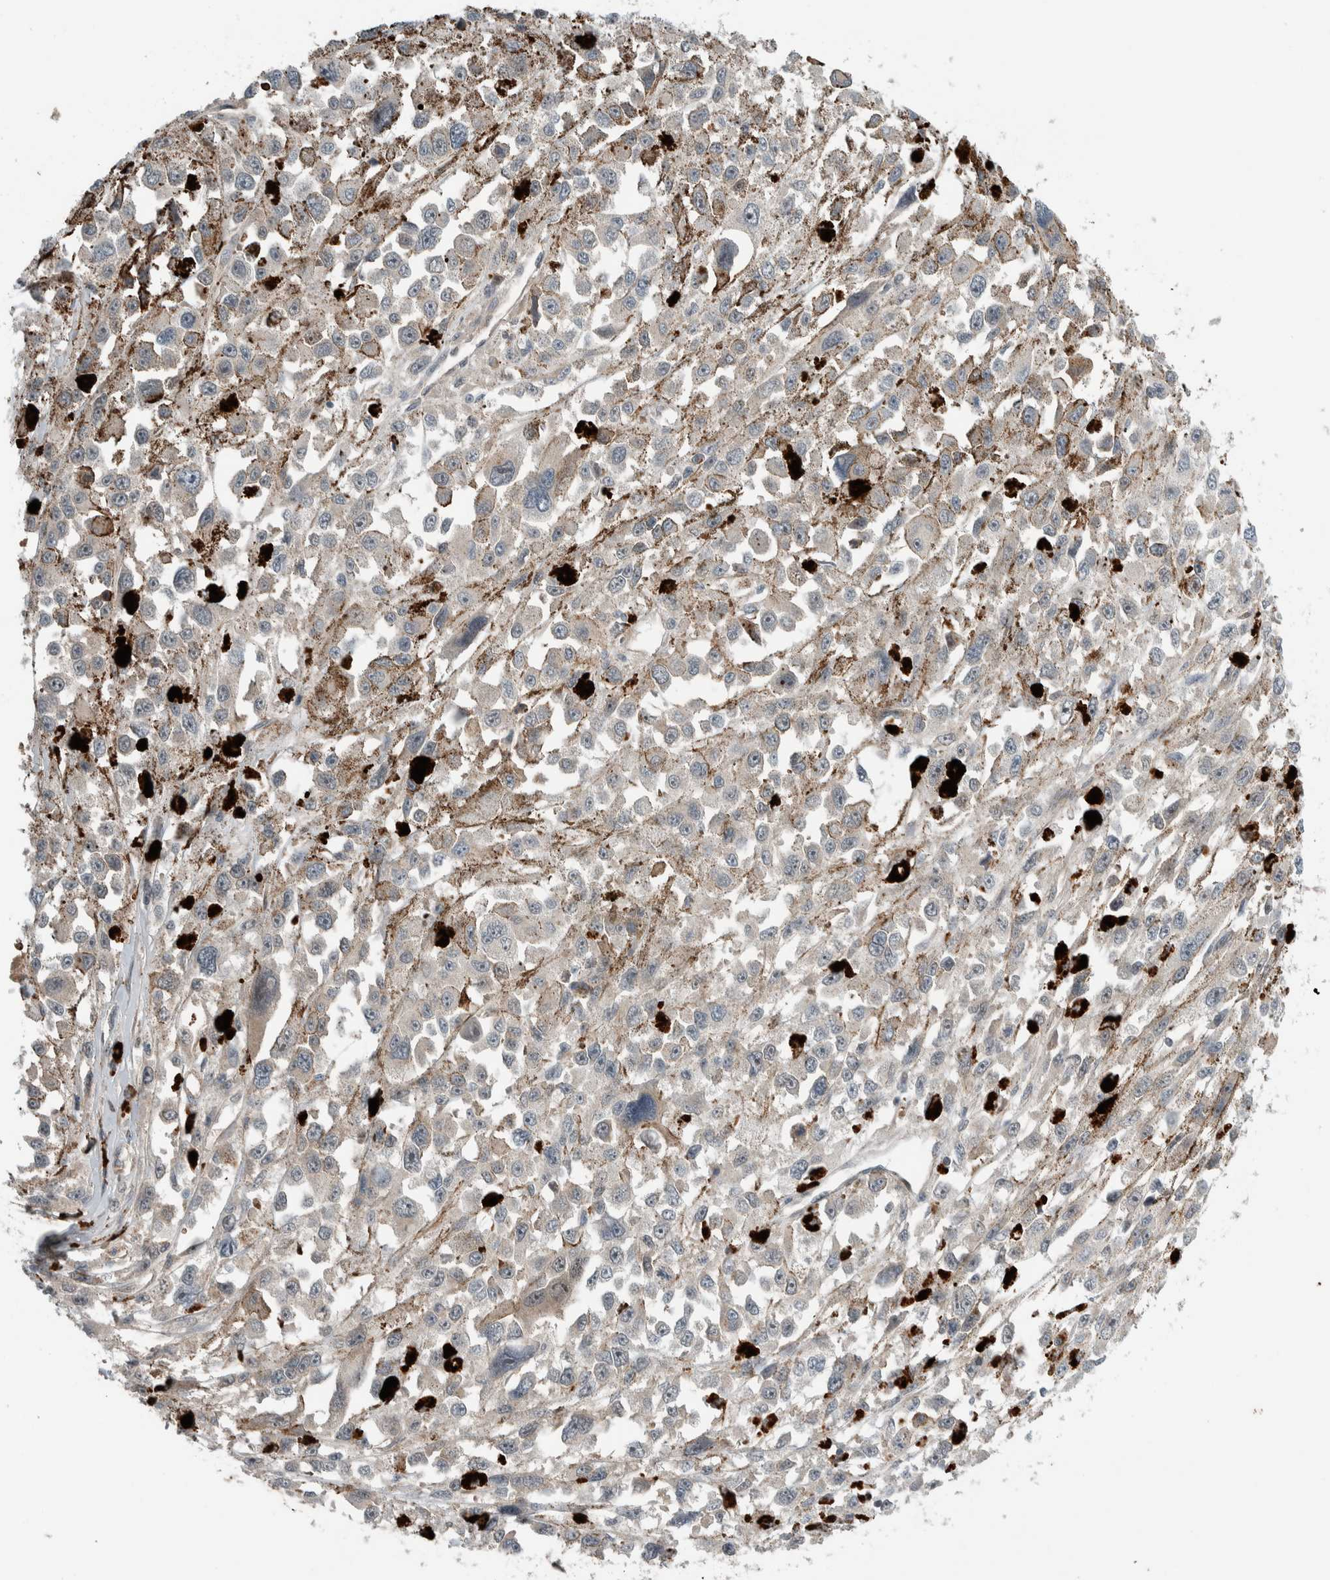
{"staining": {"intensity": "negative", "quantity": "none", "location": "none"}, "tissue": "melanoma", "cell_type": "Tumor cells", "image_type": "cancer", "snomed": [{"axis": "morphology", "description": "Malignant melanoma, Metastatic site"}, {"axis": "topography", "description": "Lymph node"}], "caption": "Protein analysis of malignant melanoma (metastatic site) displays no significant staining in tumor cells.", "gene": "ARMC7", "patient": {"sex": "male", "age": 59}}